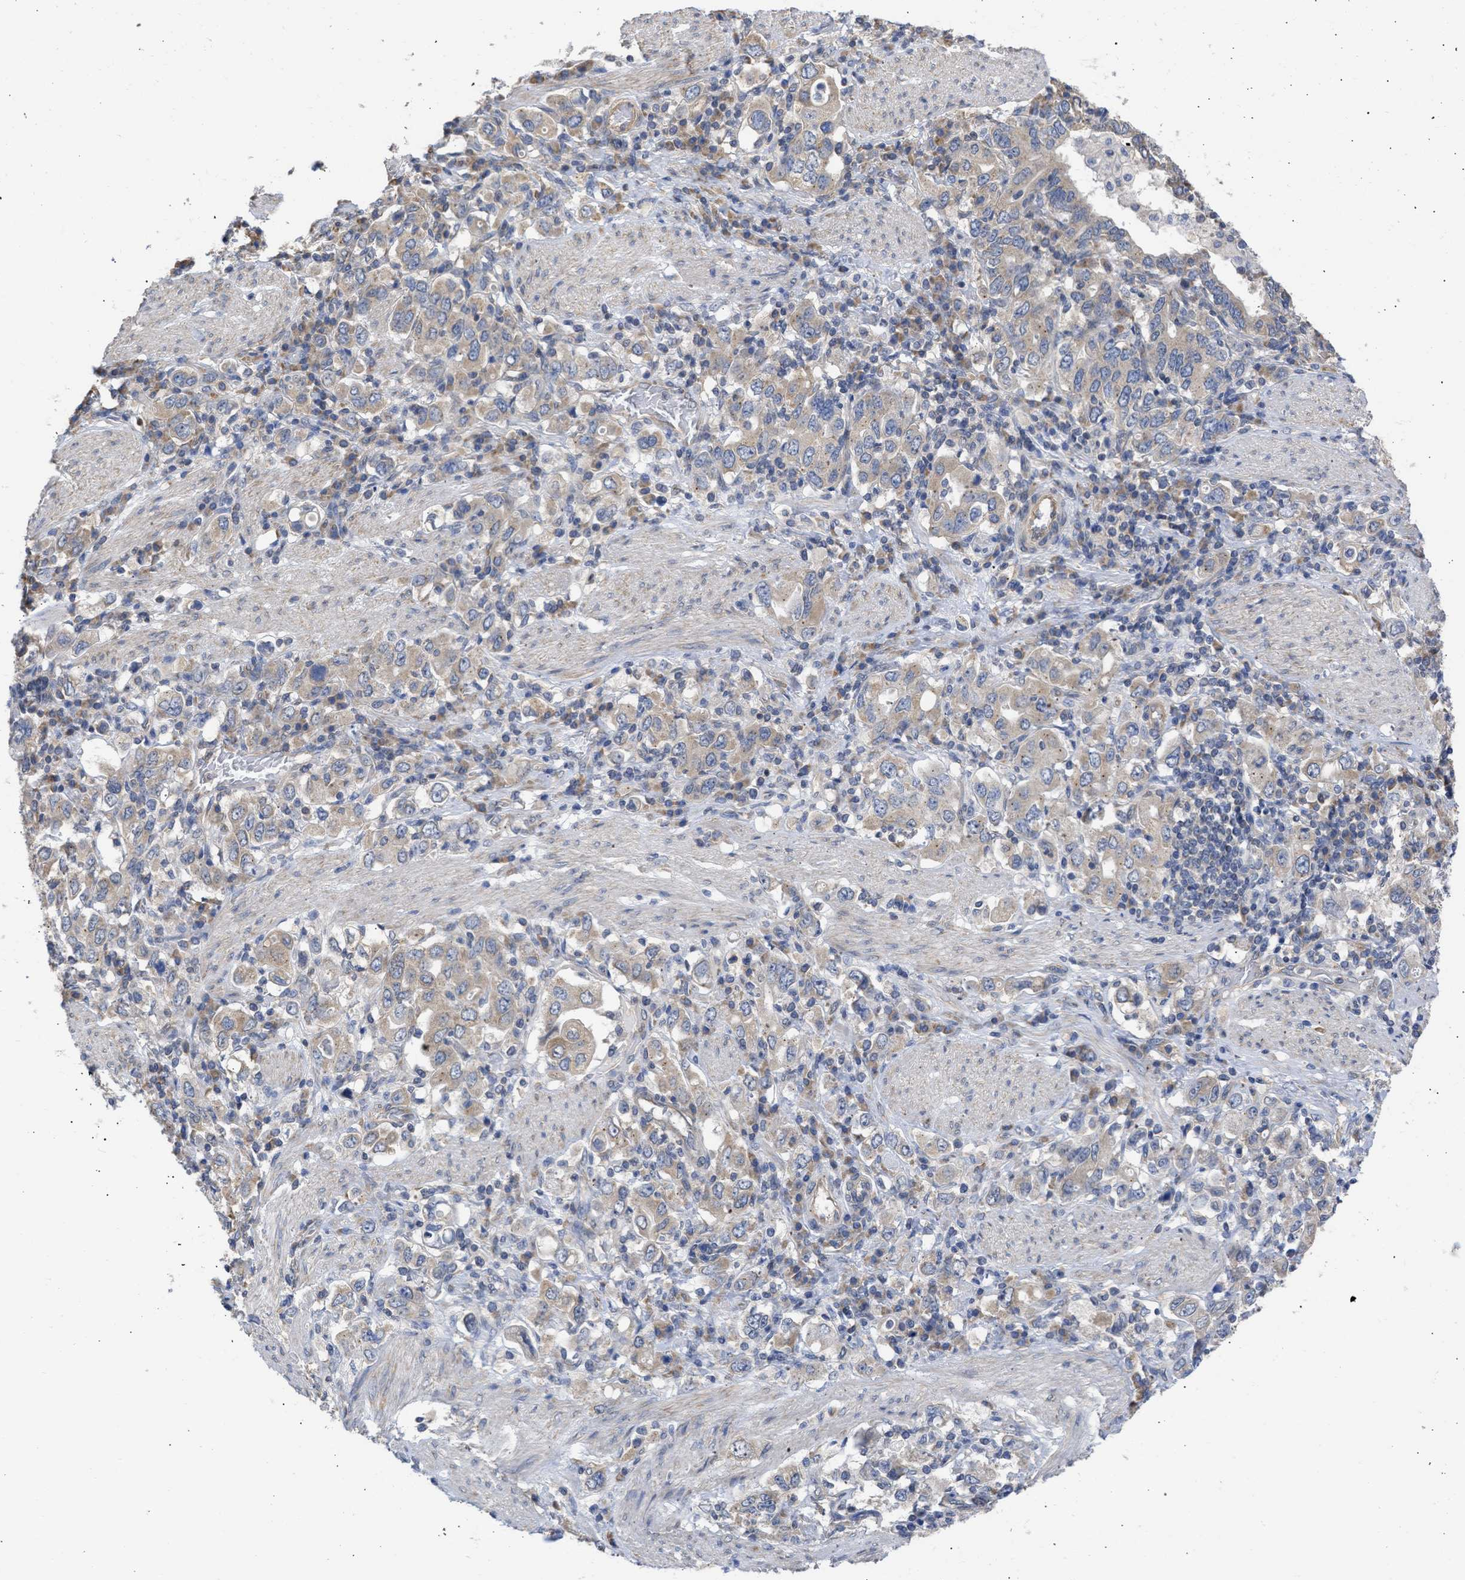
{"staining": {"intensity": "weak", "quantity": ">75%", "location": "cytoplasmic/membranous"}, "tissue": "stomach cancer", "cell_type": "Tumor cells", "image_type": "cancer", "snomed": [{"axis": "morphology", "description": "Adenocarcinoma, NOS"}, {"axis": "topography", "description": "Stomach, upper"}], "caption": "Weak cytoplasmic/membranous protein expression is present in approximately >75% of tumor cells in stomach adenocarcinoma. The staining was performed using DAB, with brown indicating positive protein expression. Nuclei are stained blue with hematoxylin.", "gene": "MAP2K3", "patient": {"sex": "male", "age": 62}}